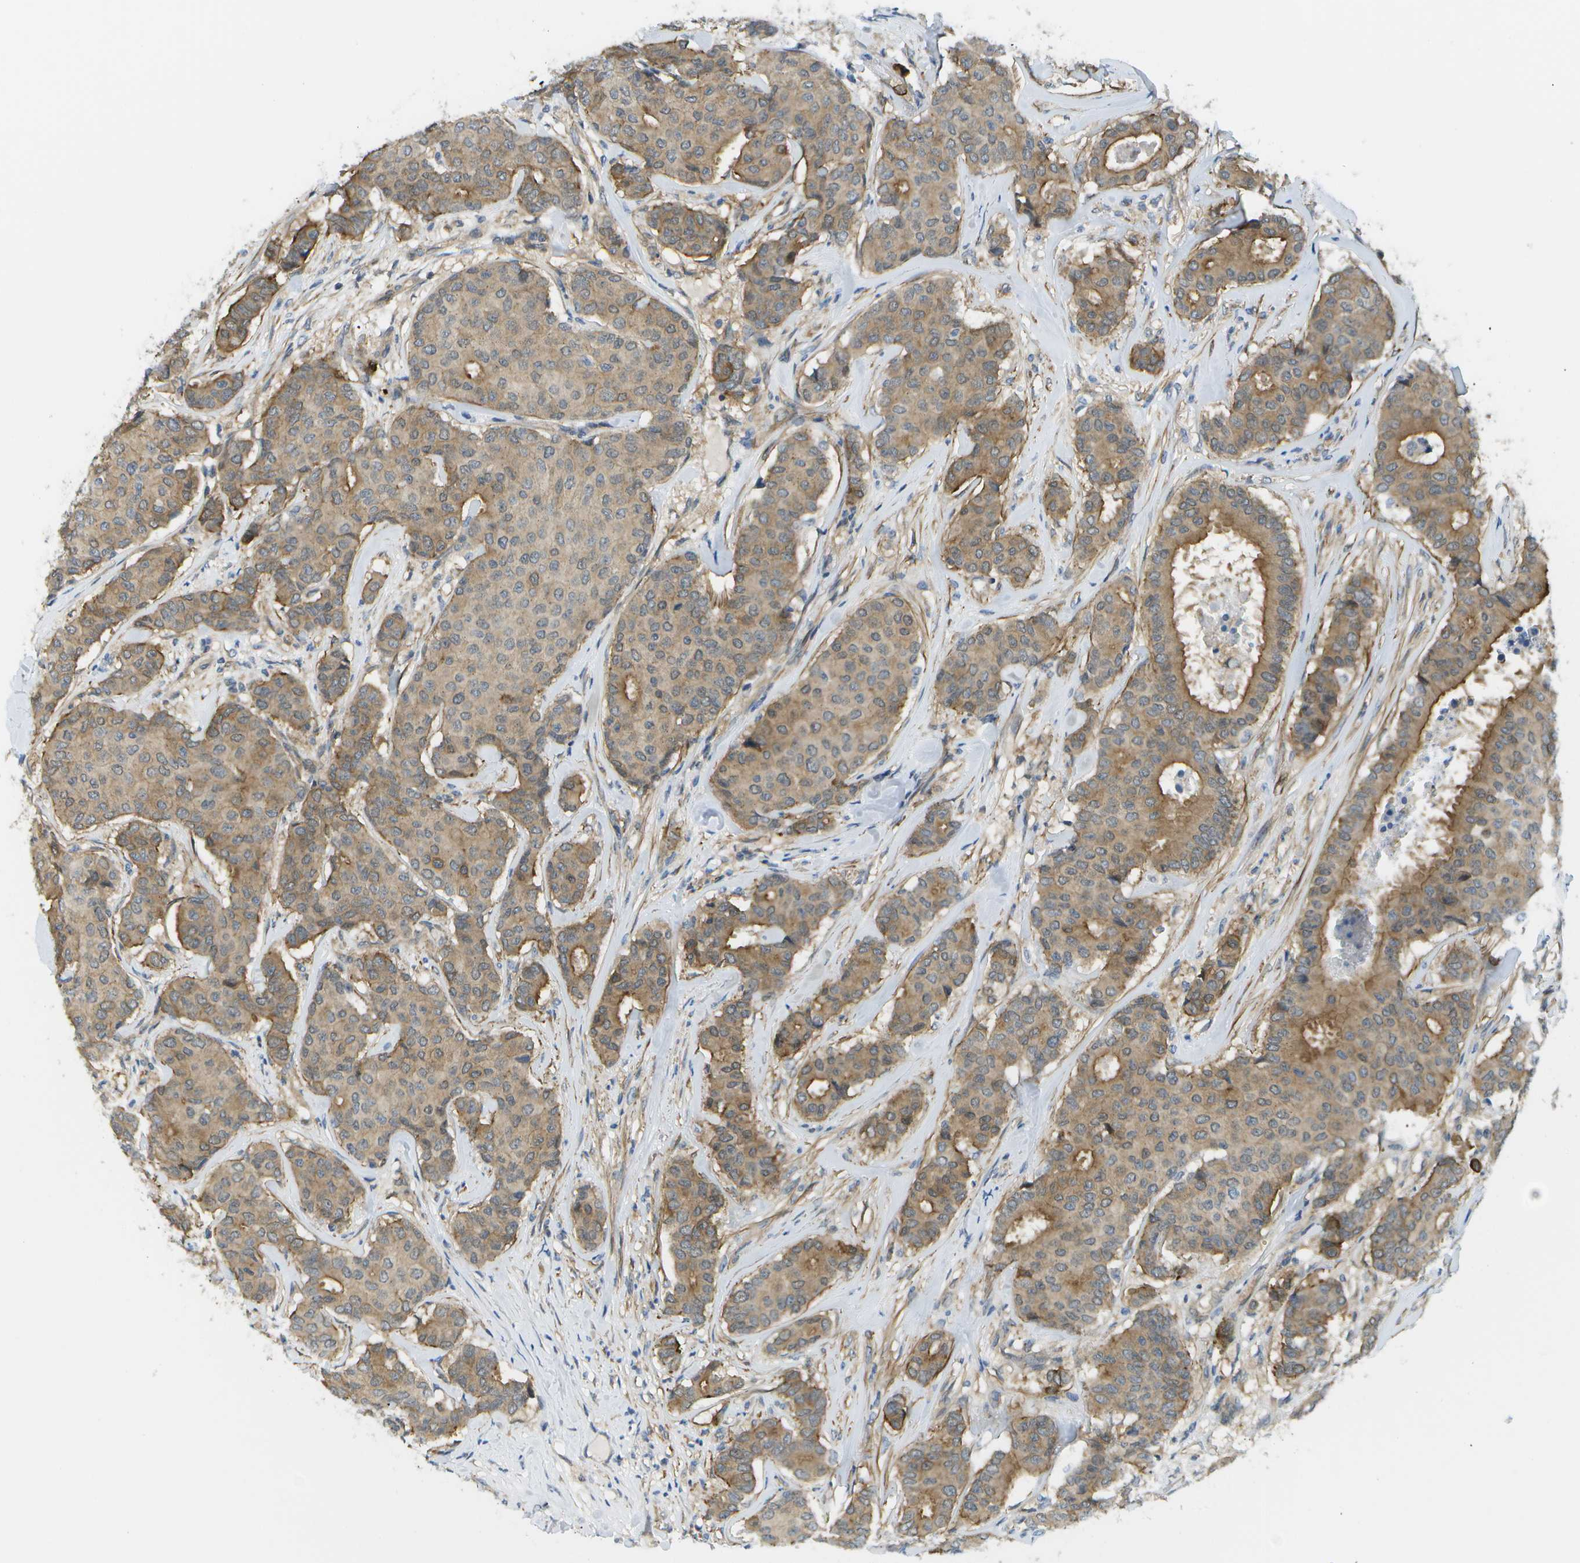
{"staining": {"intensity": "moderate", "quantity": ">75%", "location": "cytoplasmic/membranous"}, "tissue": "breast cancer", "cell_type": "Tumor cells", "image_type": "cancer", "snomed": [{"axis": "morphology", "description": "Duct carcinoma"}, {"axis": "topography", "description": "Breast"}], "caption": "Immunohistochemistry (DAB (3,3'-diaminobenzidine)) staining of breast invasive ductal carcinoma demonstrates moderate cytoplasmic/membranous protein expression in about >75% of tumor cells. The staining was performed using DAB, with brown indicating positive protein expression. Nuclei are stained blue with hematoxylin.", "gene": "KIAA0040", "patient": {"sex": "female", "age": 75}}